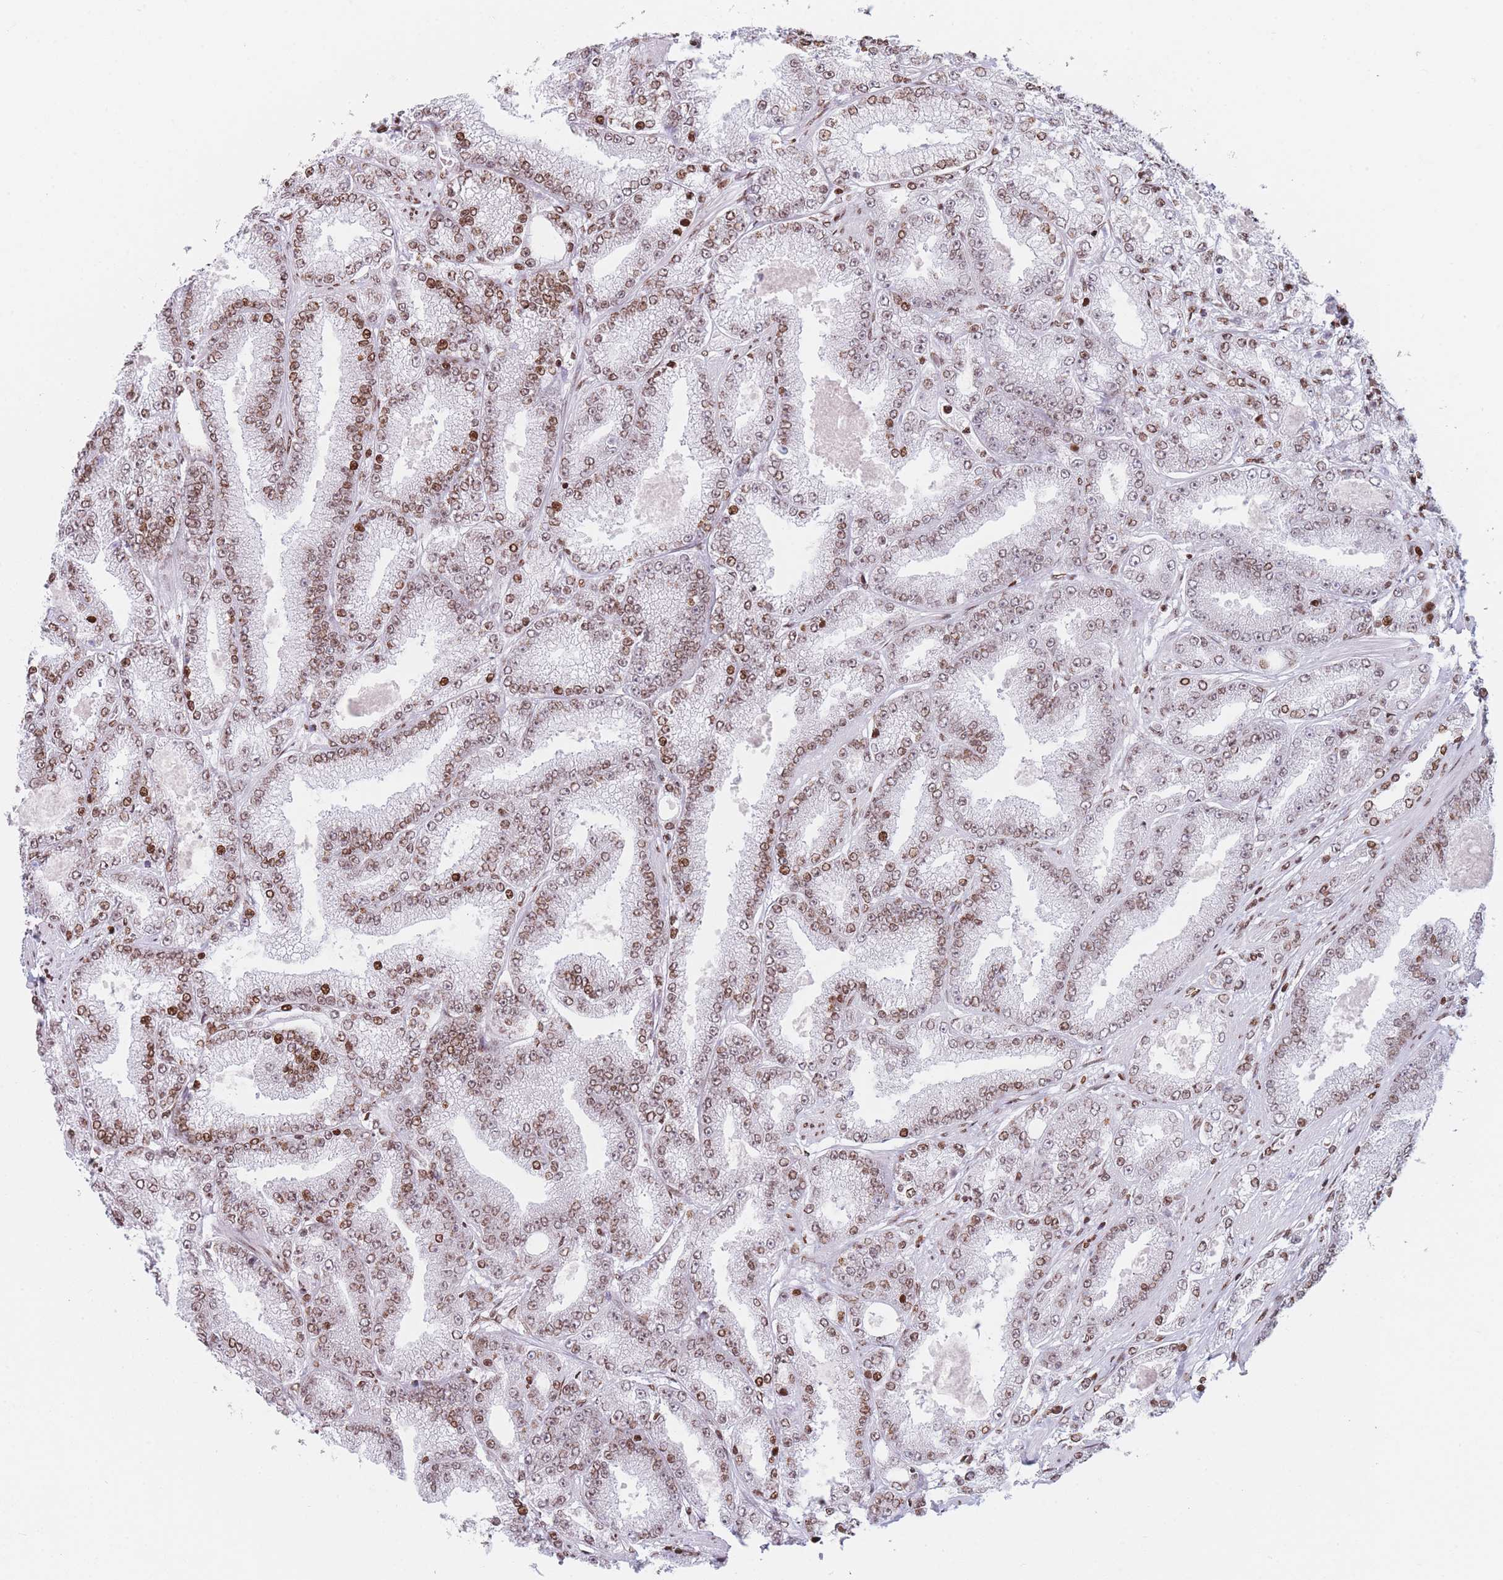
{"staining": {"intensity": "moderate", "quantity": ">75%", "location": "nuclear"}, "tissue": "prostate cancer", "cell_type": "Tumor cells", "image_type": "cancer", "snomed": [{"axis": "morphology", "description": "Adenocarcinoma, High grade"}, {"axis": "topography", "description": "Prostate"}], "caption": "Immunohistochemical staining of prostate adenocarcinoma (high-grade) demonstrates medium levels of moderate nuclear positivity in approximately >75% of tumor cells.", "gene": "AK9", "patient": {"sex": "male", "age": 68}}